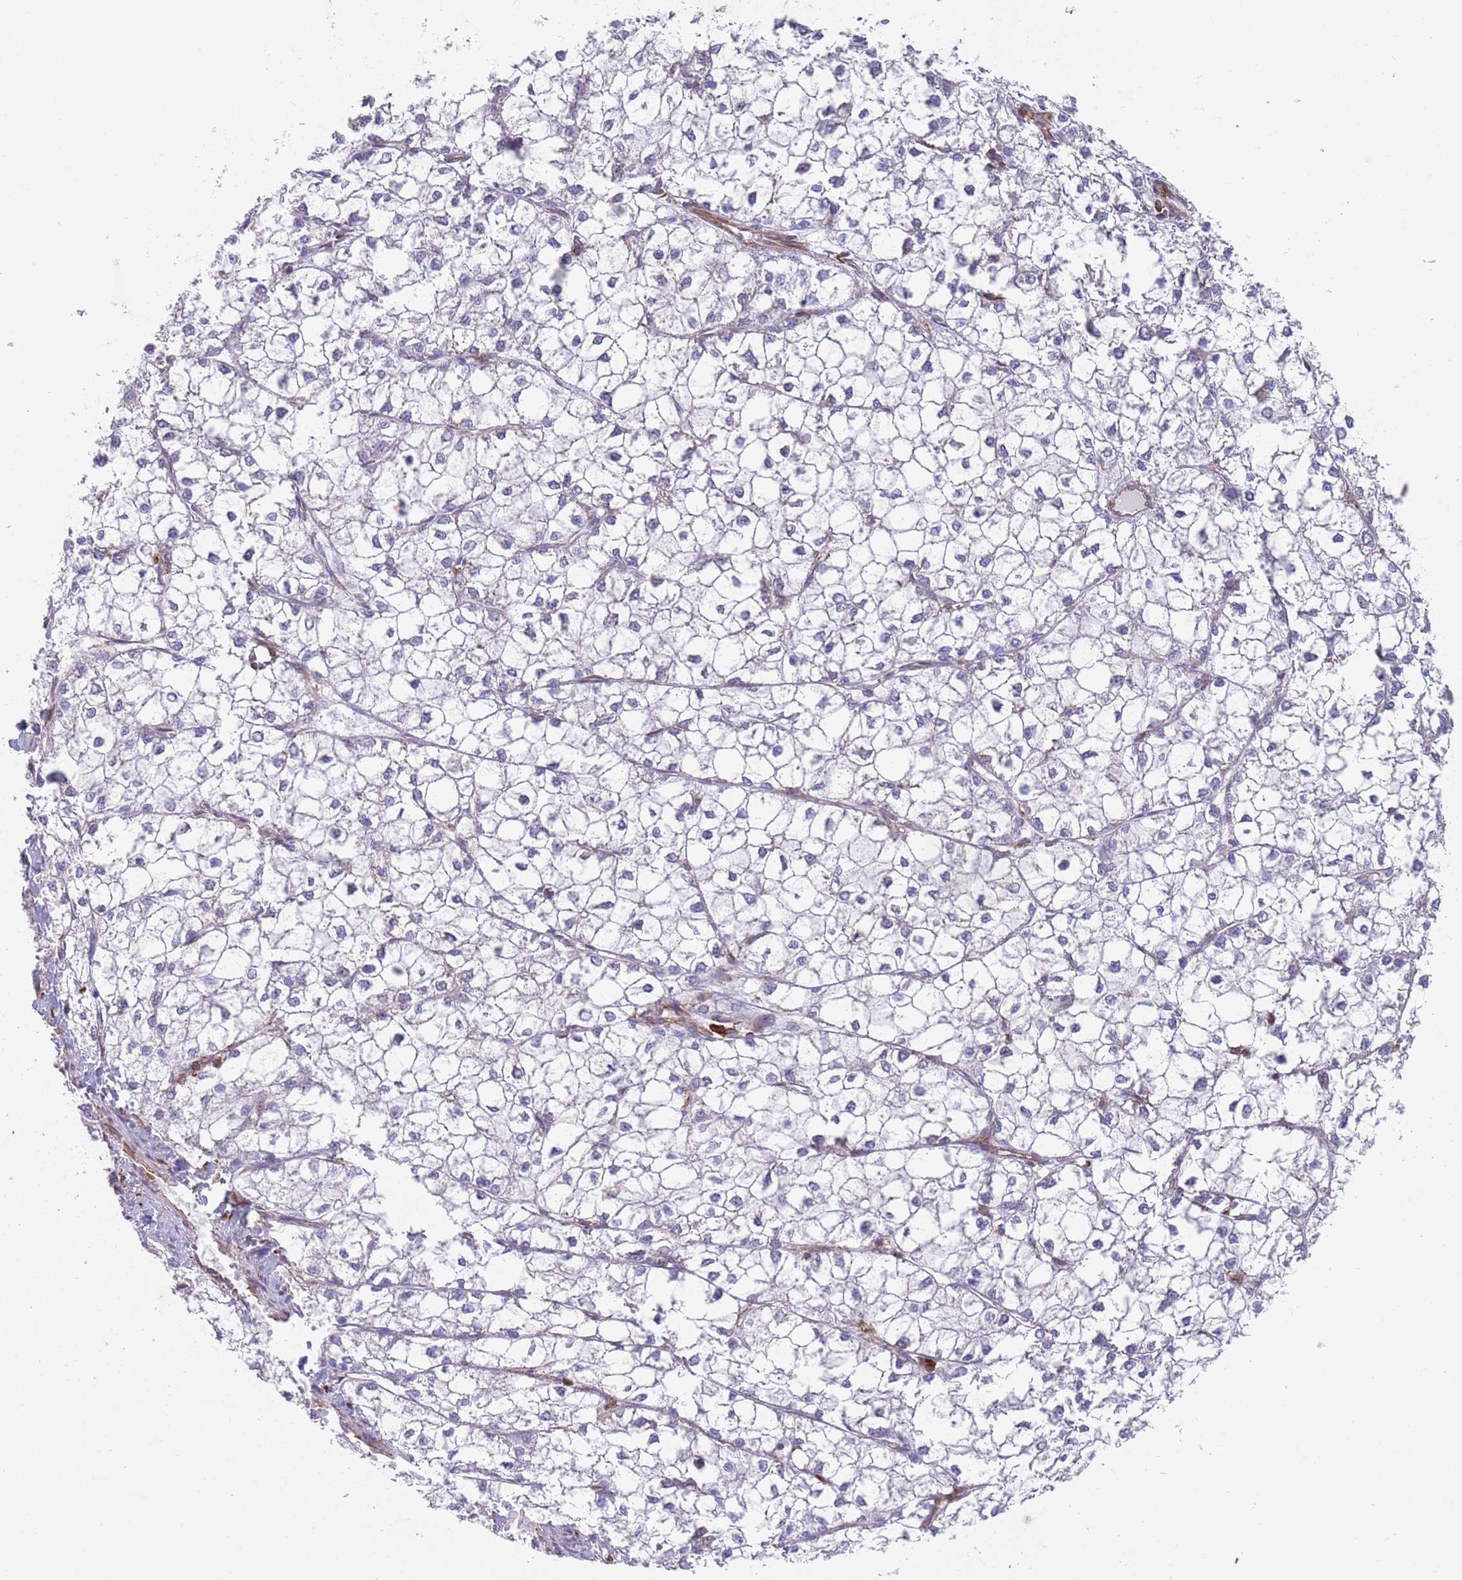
{"staining": {"intensity": "negative", "quantity": "none", "location": "none"}, "tissue": "liver cancer", "cell_type": "Tumor cells", "image_type": "cancer", "snomed": [{"axis": "morphology", "description": "Carcinoma, Hepatocellular, NOS"}, {"axis": "topography", "description": "Liver"}], "caption": "Tumor cells show no significant protein positivity in liver cancer (hepatocellular carcinoma).", "gene": "ZMYM5", "patient": {"sex": "female", "age": 43}}